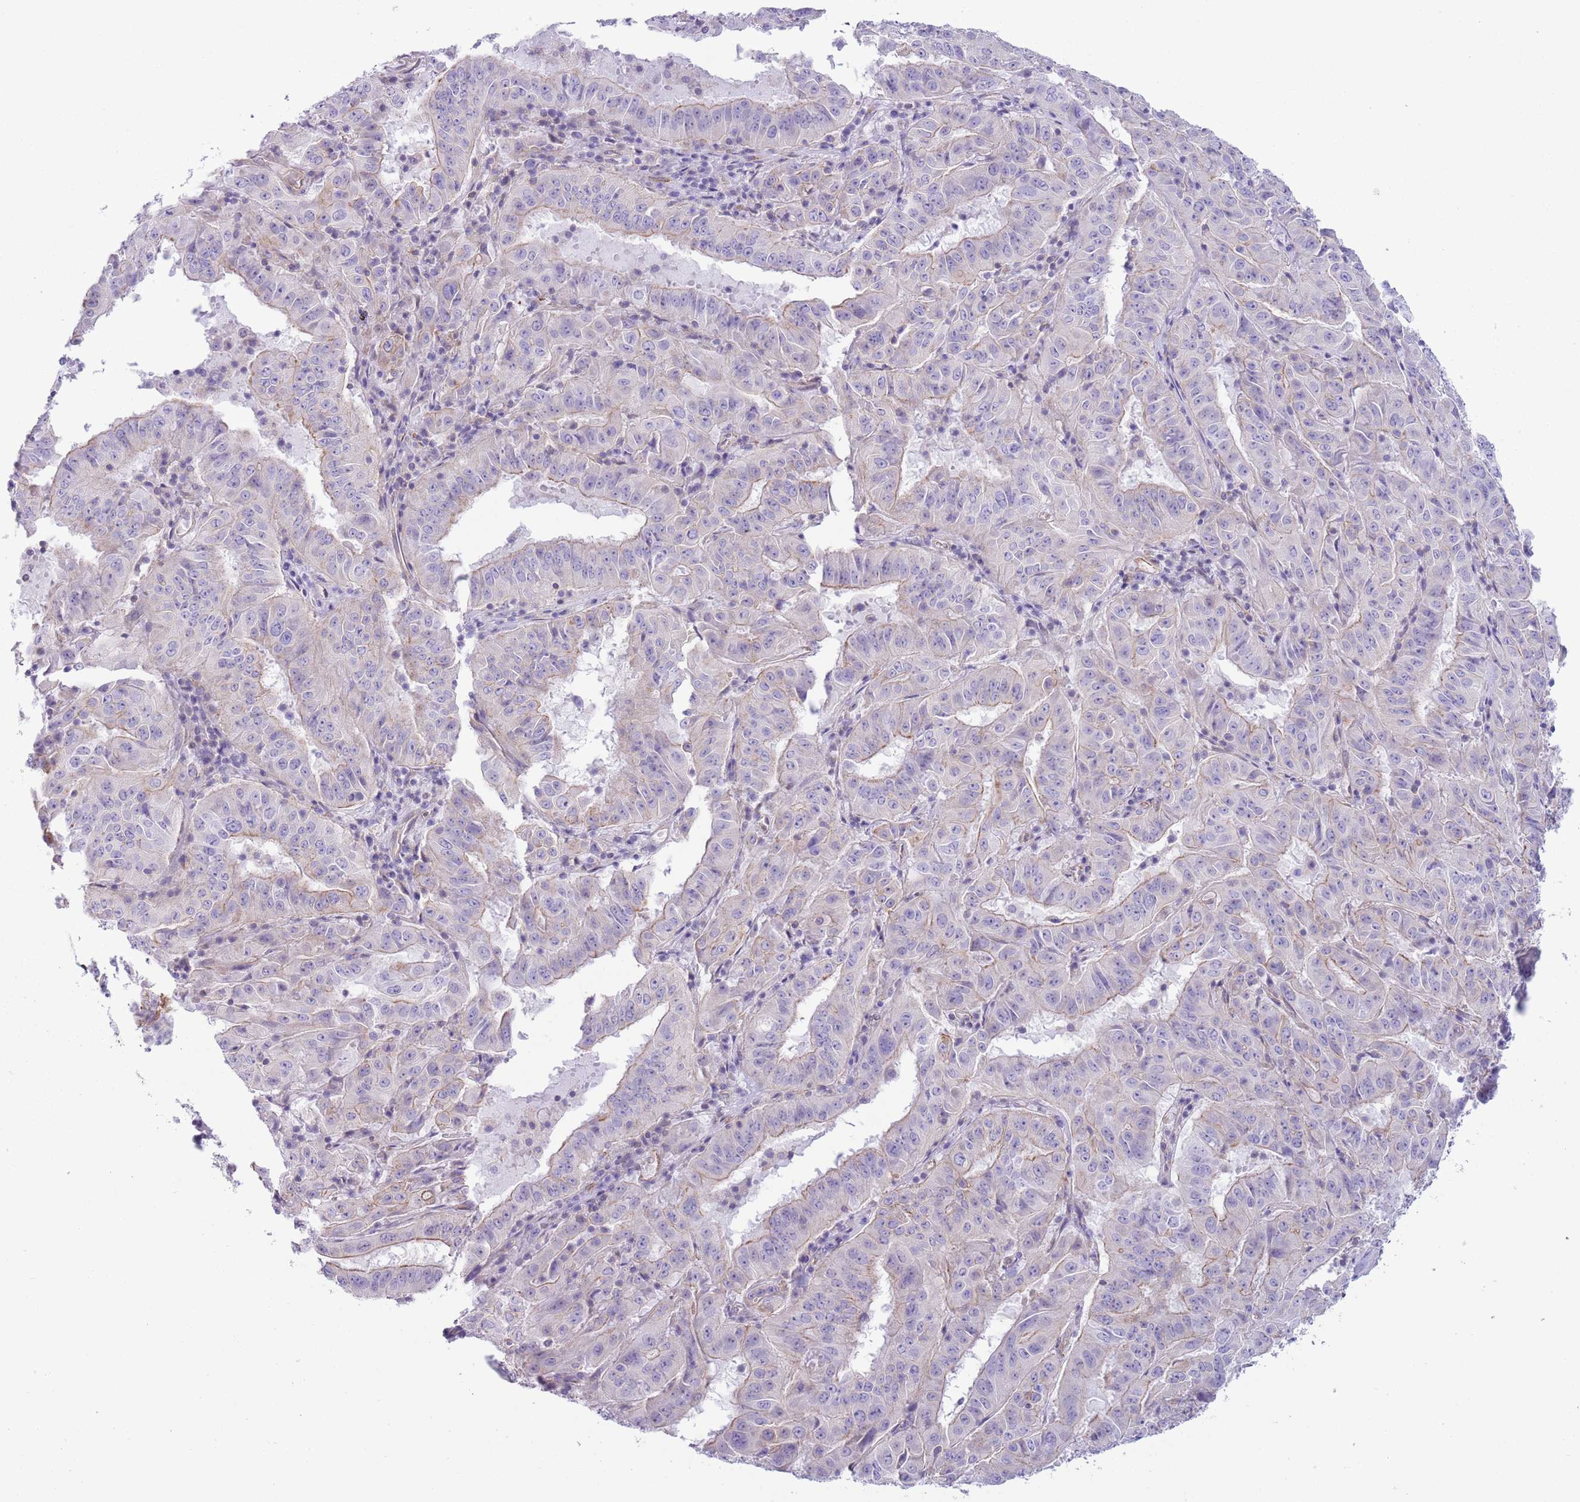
{"staining": {"intensity": "weak", "quantity": "<25%", "location": "cytoplasmic/membranous"}, "tissue": "pancreatic cancer", "cell_type": "Tumor cells", "image_type": "cancer", "snomed": [{"axis": "morphology", "description": "Adenocarcinoma, NOS"}, {"axis": "topography", "description": "Pancreas"}], "caption": "Tumor cells show no significant protein staining in adenocarcinoma (pancreatic).", "gene": "RBP3", "patient": {"sex": "male", "age": 63}}